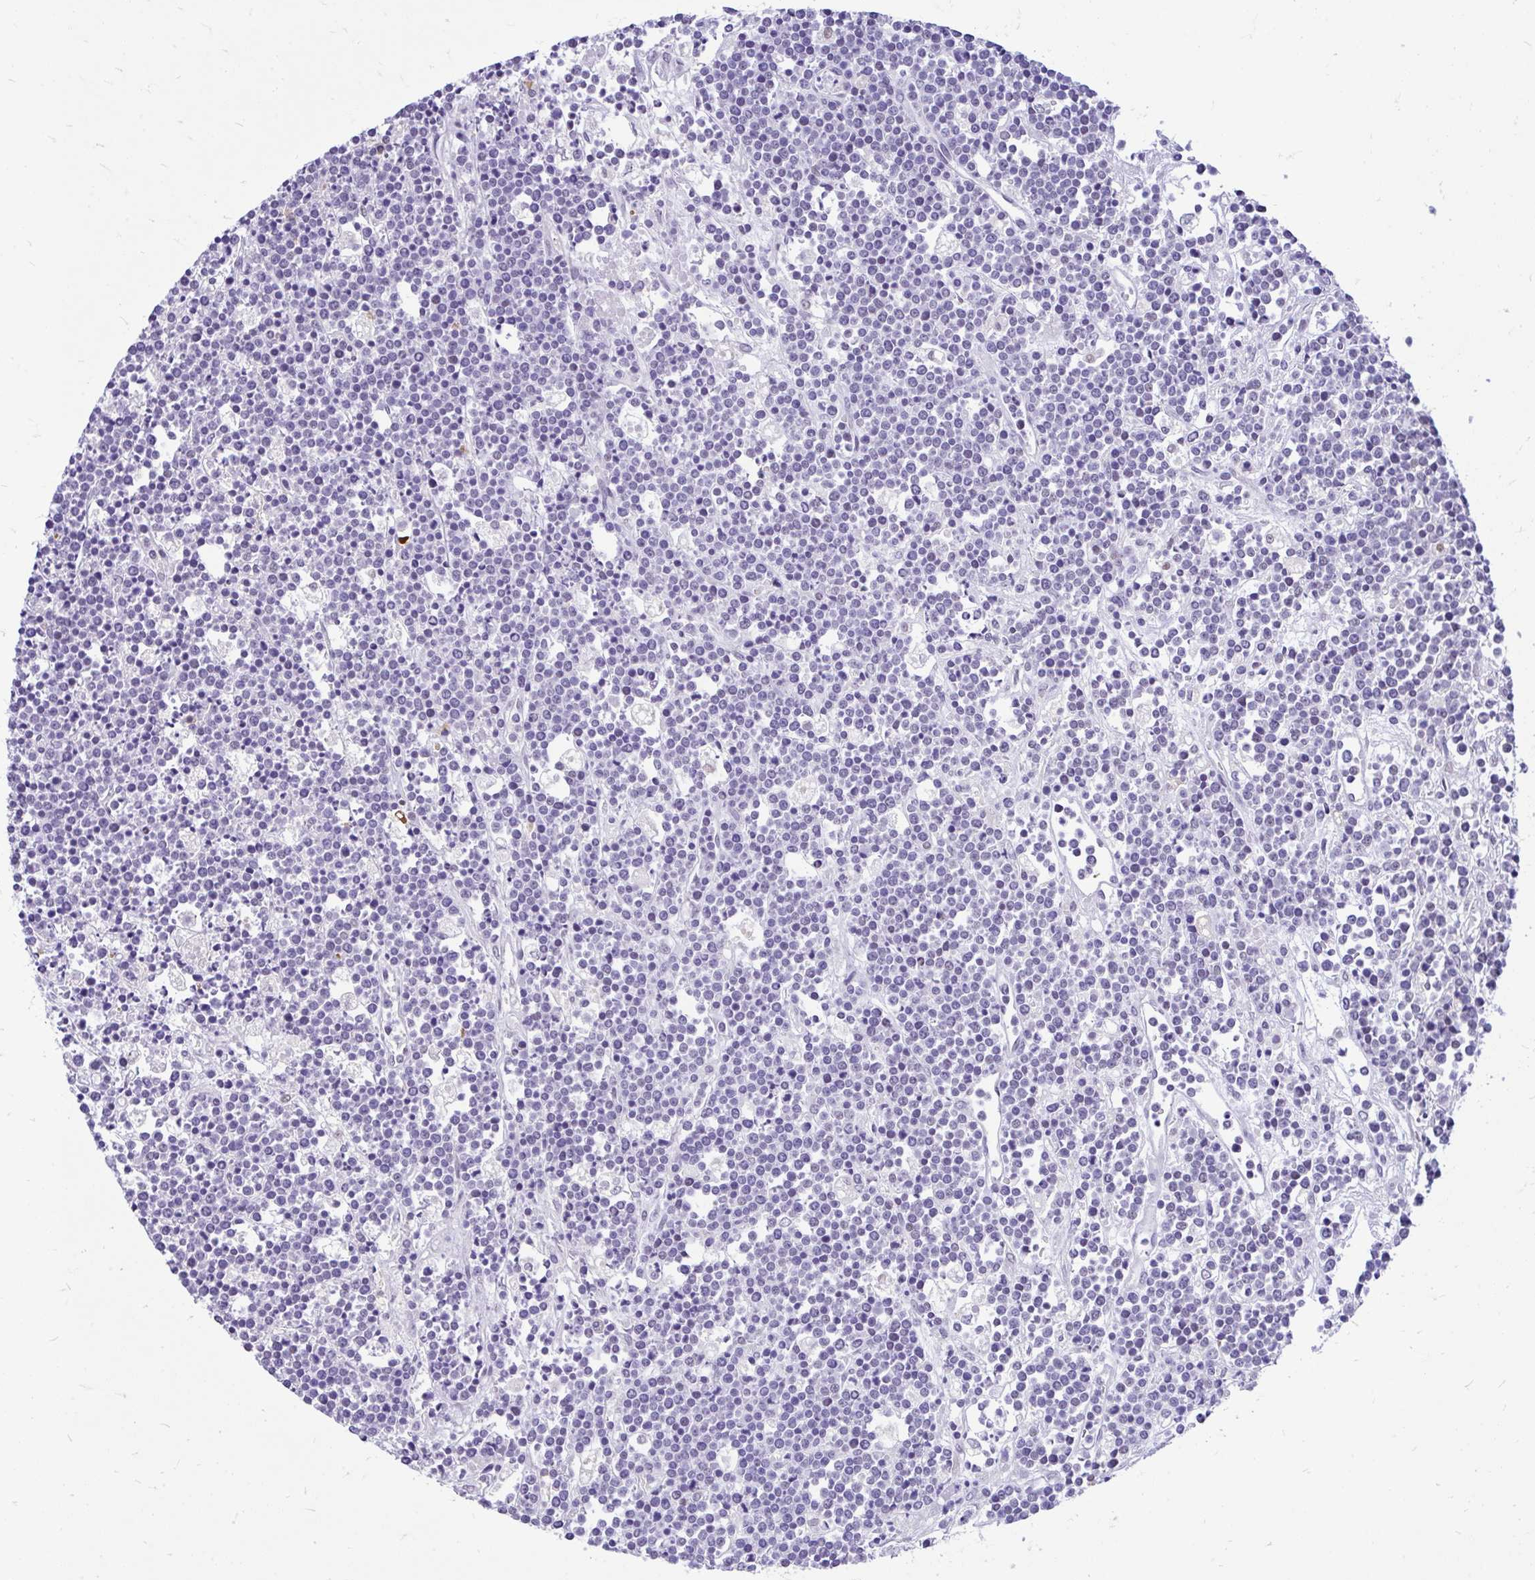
{"staining": {"intensity": "negative", "quantity": "none", "location": "none"}, "tissue": "lymphoma", "cell_type": "Tumor cells", "image_type": "cancer", "snomed": [{"axis": "morphology", "description": "Malignant lymphoma, non-Hodgkin's type, High grade"}, {"axis": "topography", "description": "Ovary"}], "caption": "Immunohistochemical staining of lymphoma exhibits no significant positivity in tumor cells.", "gene": "GLB1L2", "patient": {"sex": "female", "age": 56}}